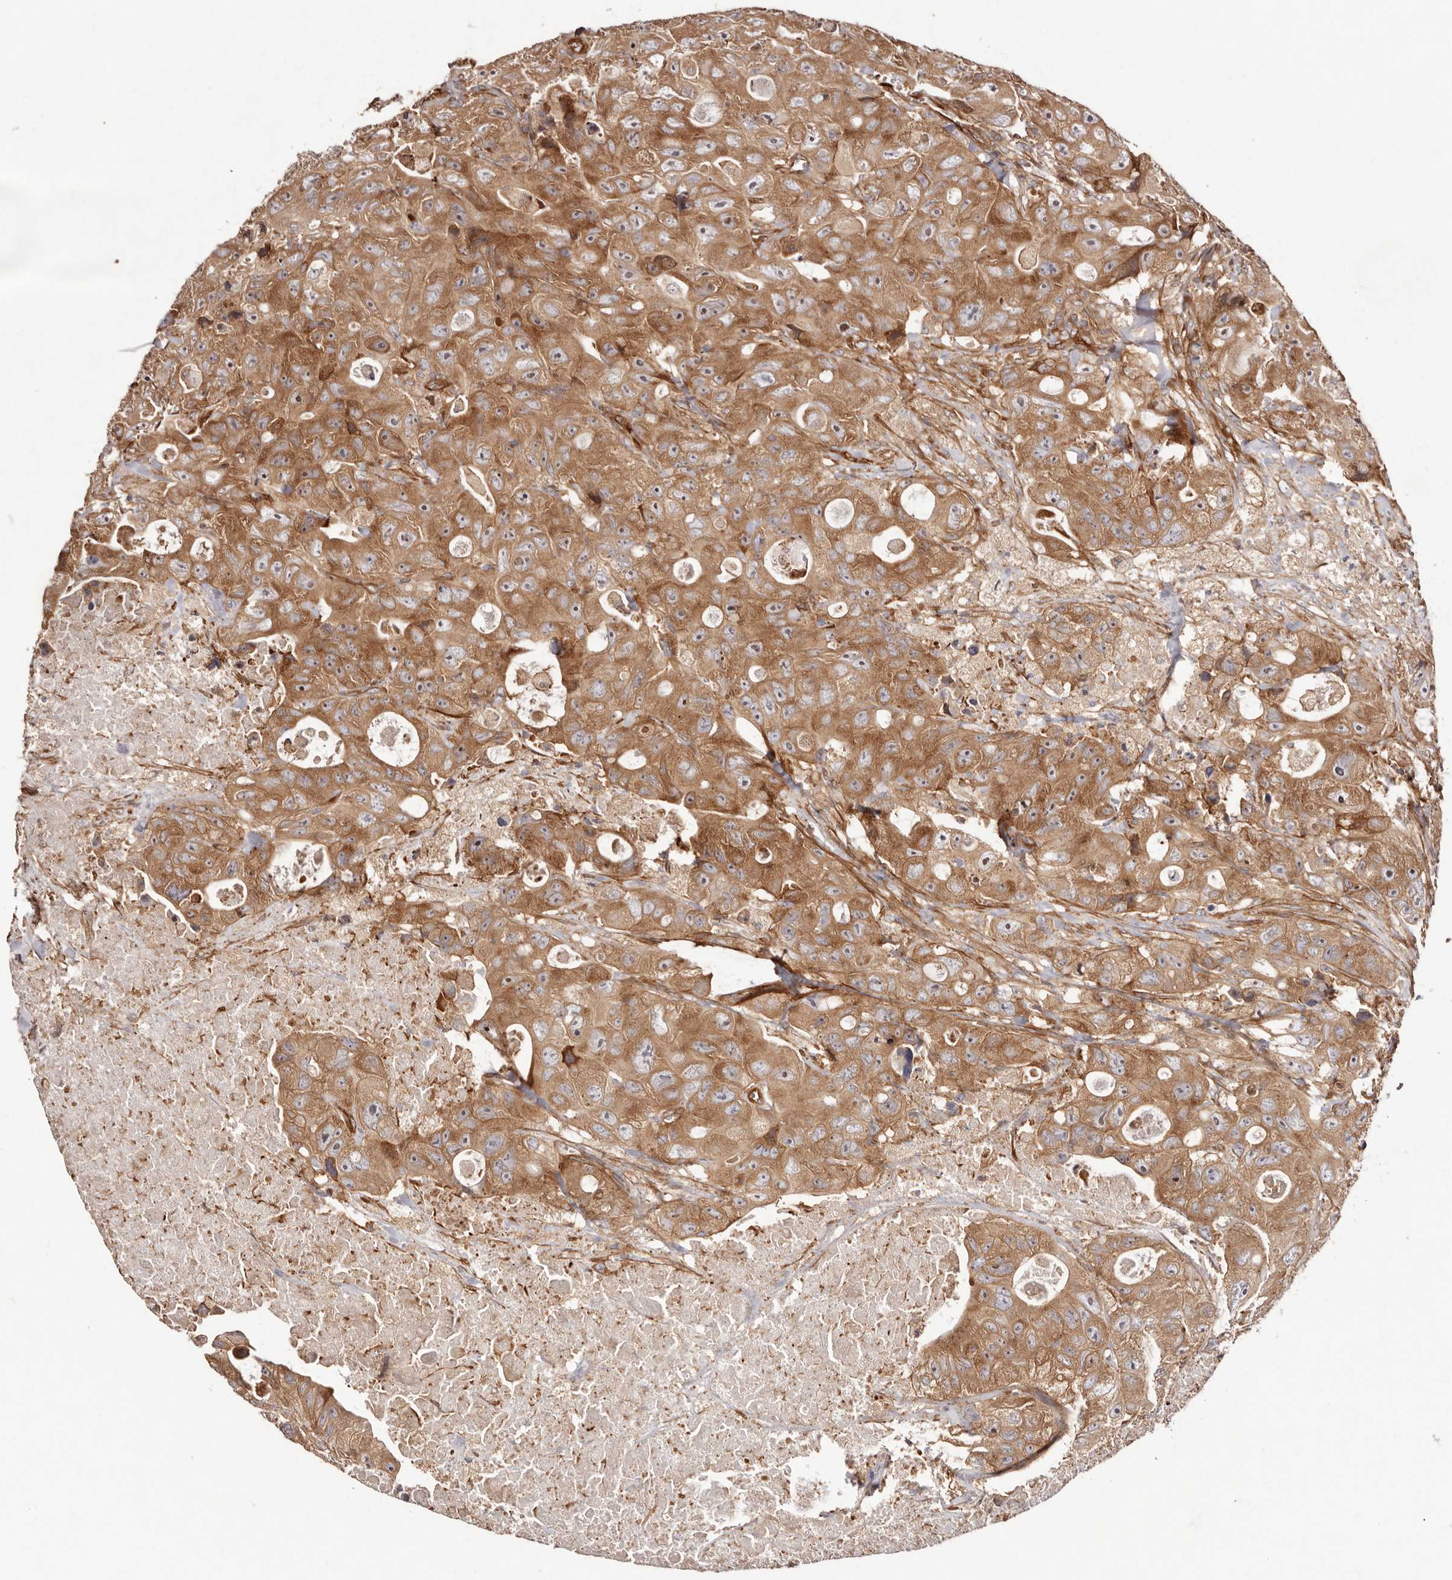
{"staining": {"intensity": "moderate", "quantity": ">75%", "location": "cytoplasmic/membranous,nuclear"}, "tissue": "colorectal cancer", "cell_type": "Tumor cells", "image_type": "cancer", "snomed": [{"axis": "morphology", "description": "Adenocarcinoma, NOS"}, {"axis": "topography", "description": "Colon"}], "caption": "Protein staining shows moderate cytoplasmic/membranous and nuclear expression in about >75% of tumor cells in colorectal cancer. (Stains: DAB in brown, nuclei in blue, Microscopy: brightfield microscopy at high magnification).", "gene": "RPS6", "patient": {"sex": "female", "age": 46}}